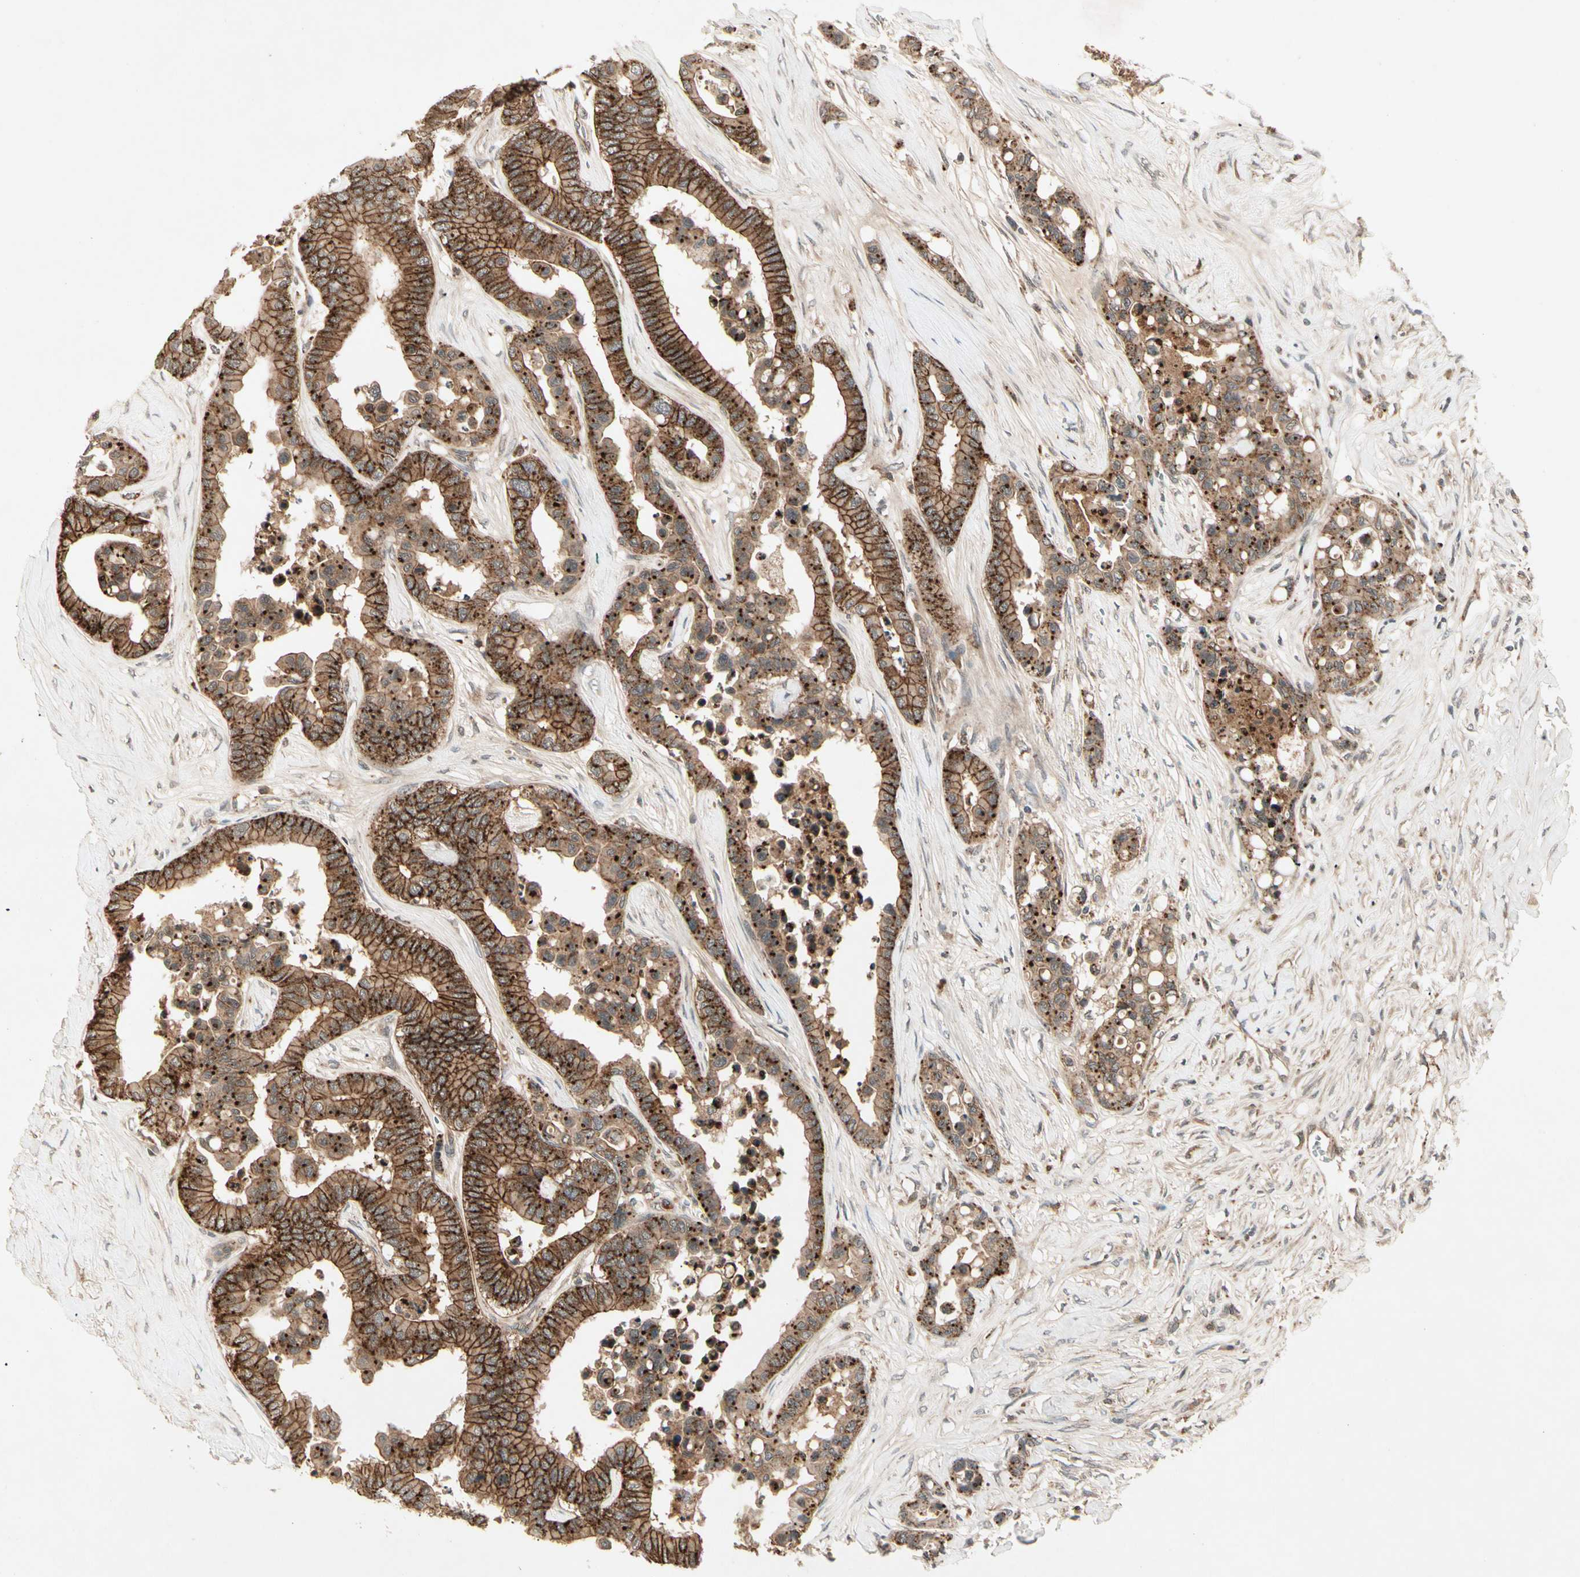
{"staining": {"intensity": "strong", "quantity": ">75%", "location": "cytoplasmic/membranous"}, "tissue": "colorectal cancer", "cell_type": "Tumor cells", "image_type": "cancer", "snomed": [{"axis": "morphology", "description": "Normal tissue, NOS"}, {"axis": "morphology", "description": "Adenocarcinoma, NOS"}, {"axis": "topography", "description": "Colon"}], "caption": "High-power microscopy captured an IHC micrograph of adenocarcinoma (colorectal), revealing strong cytoplasmic/membranous staining in approximately >75% of tumor cells.", "gene": "FLOT1", "patient": {"sex": "male", "age": 82}}